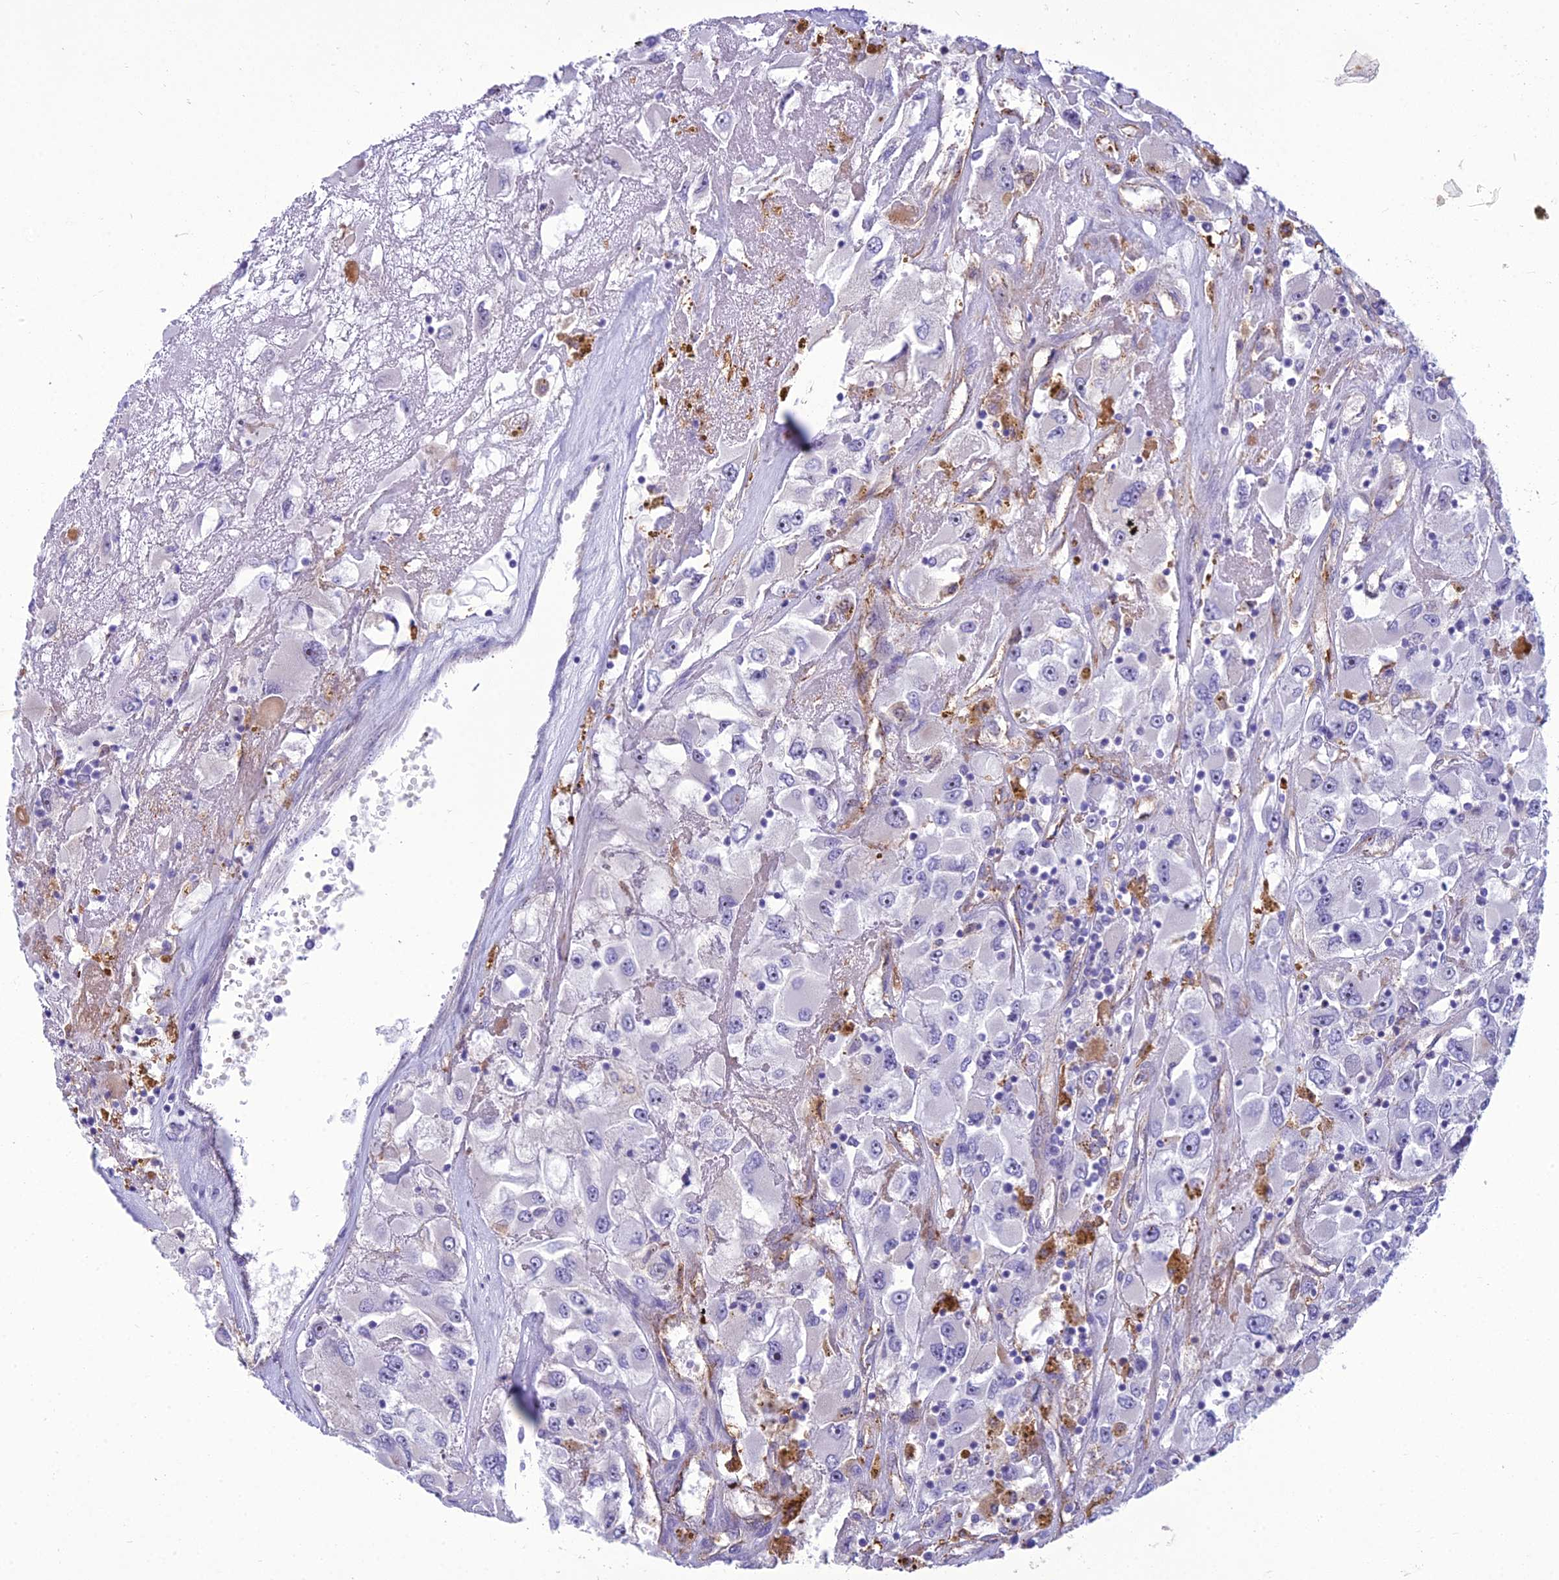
{"staining": {"intensity": "negative", "quantity": "none", "location": "none"}, "tissue": "renal cancer", "cell_type": "Tumor cells", "image_type": "cancer", "snomed": [{"axis": "morphology", "description": "Adenocarcinoma, NOS"}, {"axis": "topography", "description": "Kidney"}], "caption": "Histopathology image shows no protein staining in tumor cells of renal adenocarcinoma tissue.", "gene": "BBS7", "patient": {"sex": "female", "age": 52}}